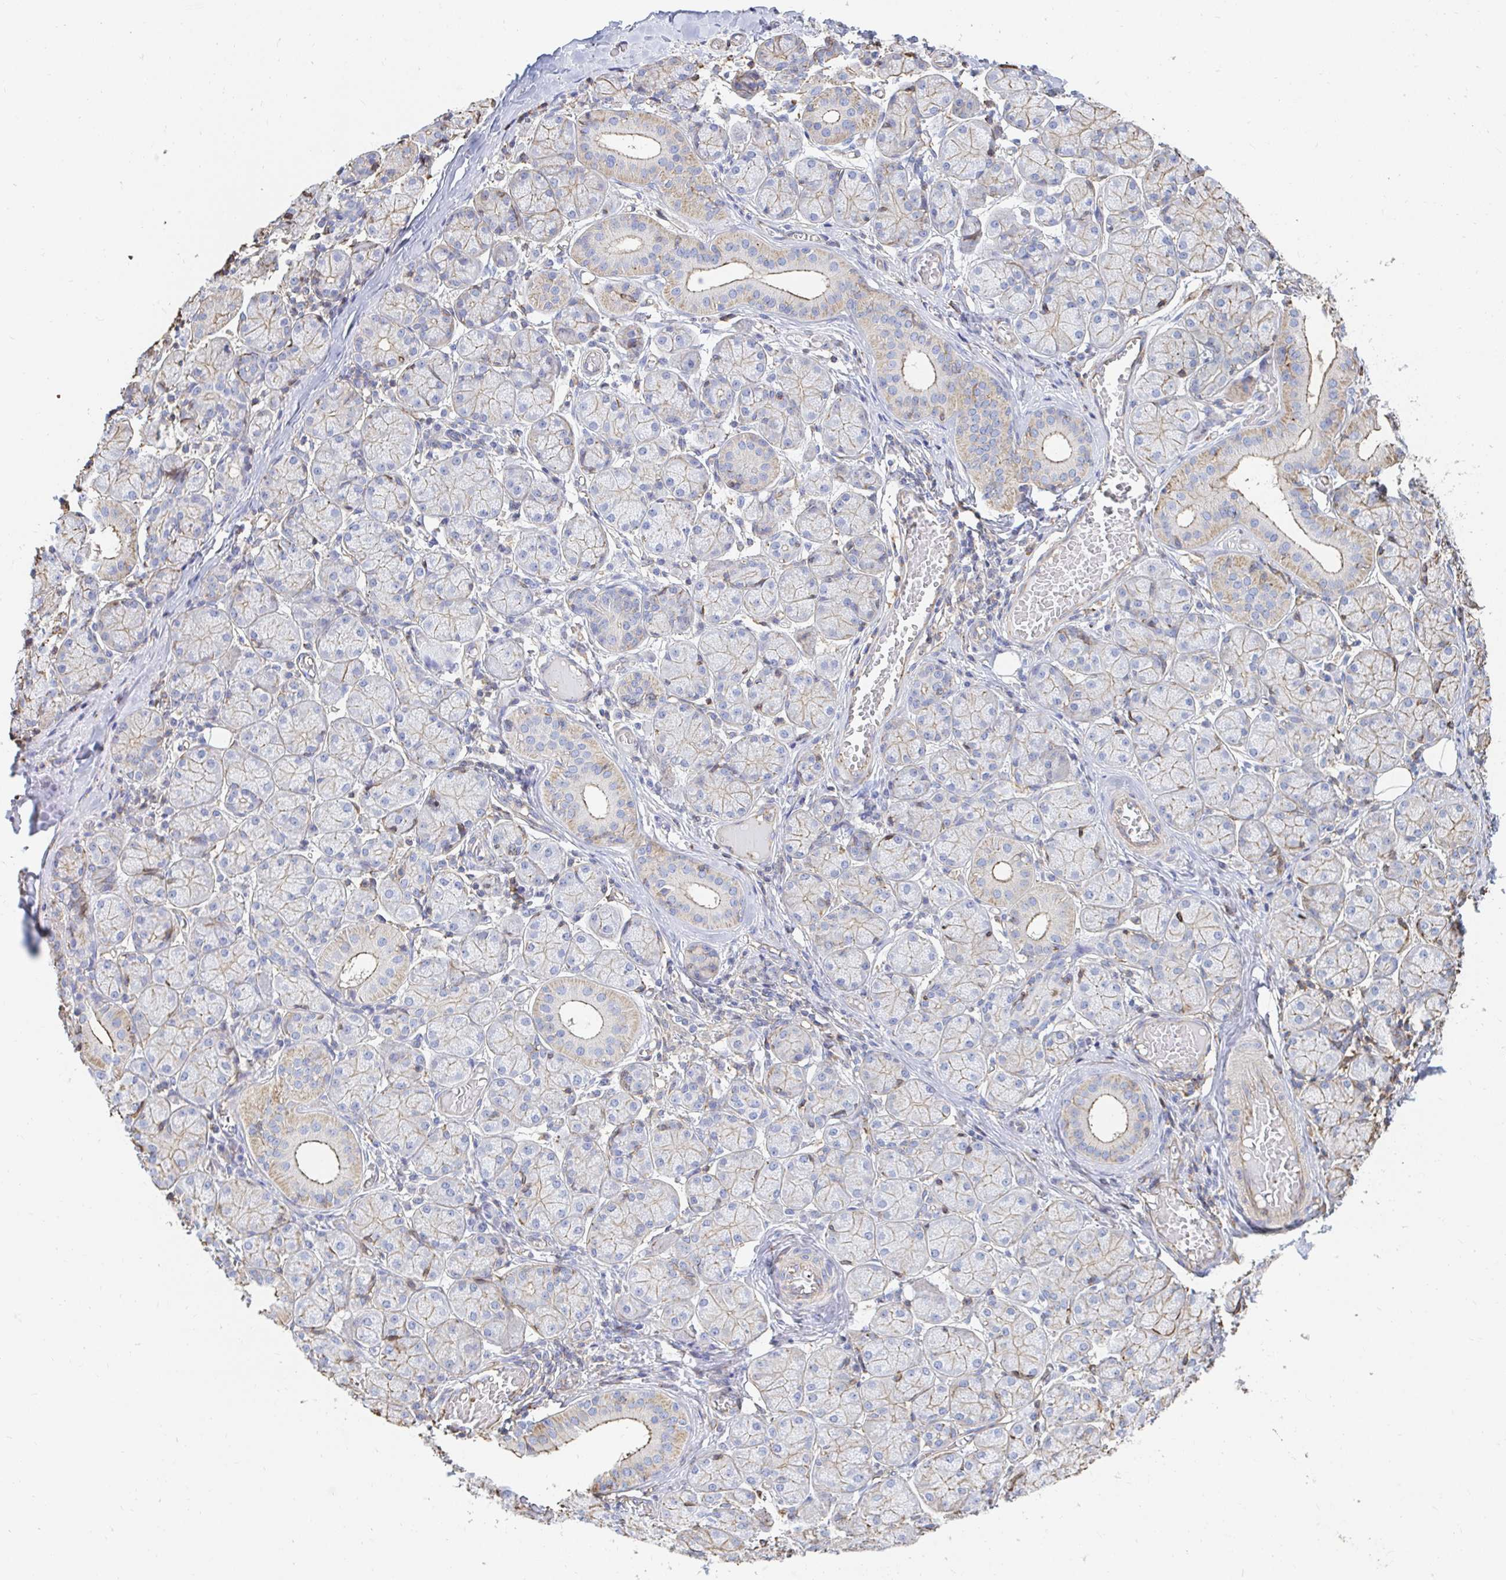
{"staining": {"intensity": "weak", "quantity": "25%-75%", "location": "cytoplasmic/membranous"}, "tissue": "salivary gland", "cell_type": "Glandular cells", "image_type": "normal", "snomed": [{"axis": "morphology", "description": "Normal tissue, NOS"}, {"axis": "topography", "description": "Salivary gland"}], "caption": "This image reveals IHC staining of unremarkable salivary gland, with low weak cytoplasmic/membranous expression in about 25%-75% of glandular cells.", "gene": "PTPN14", "patient": {"sex": "female", "age": 24}}